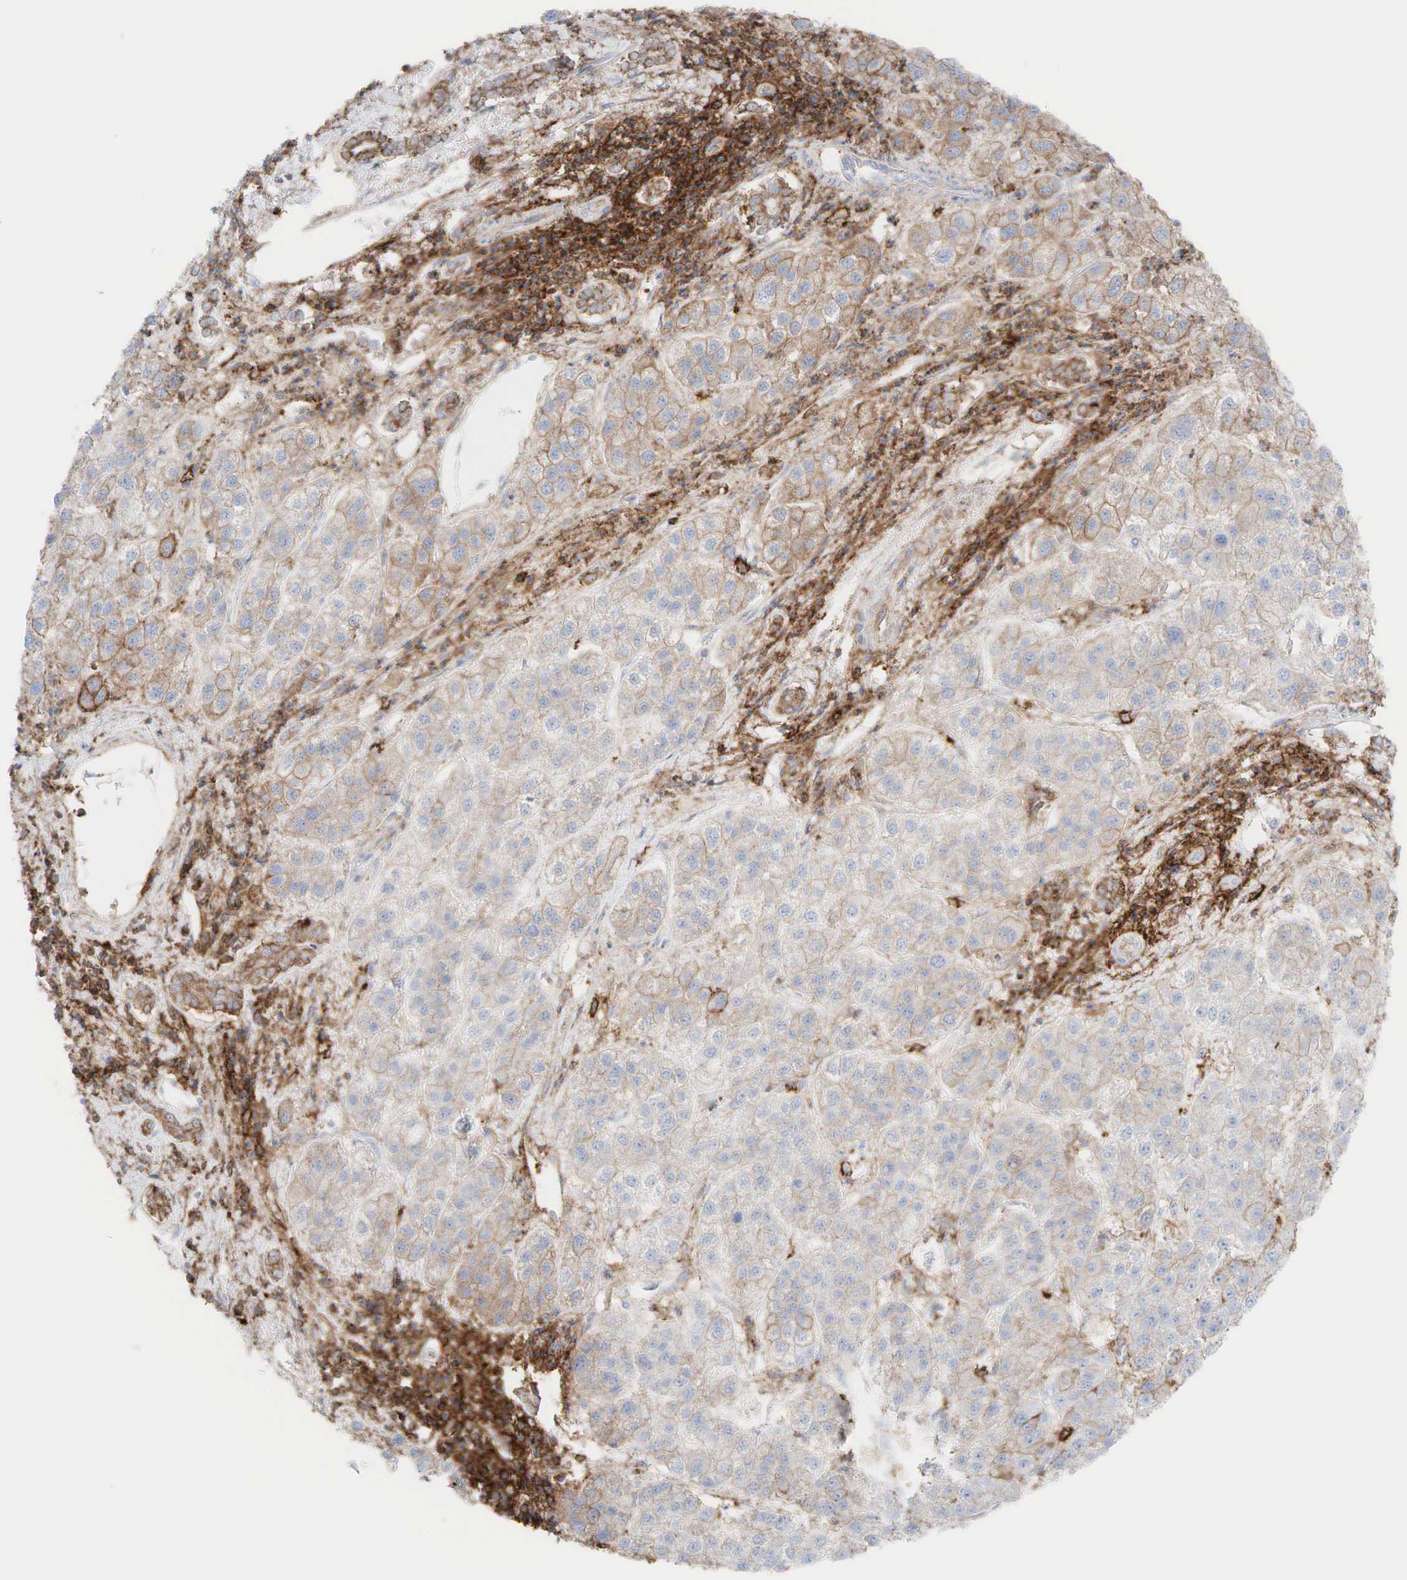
{"staining": {"intensity": "weak", "quantity": "25%-75%", "location": "cytoplasmic/membranous"}, "tissue": "liver cancer", "cell_type": "Tumor cells", "image_type": "cancer", "snomed": [{"axis": "morphology", "description": "Carcinoma, Hepatocellular, NOS"}, {"axis": "topography", "description": "Liver"}], "caption": "IHC of human hepatocellular carcinoma (liver) reveals low levels of weak cytoplasmic/membranous expression in approximately 25%-75% of tumor cells. The protein of interest is shown in brown color, while the nuclei are stained blue.", "gene": "CD44", "patient": {"sex": "female", "age": 85}}